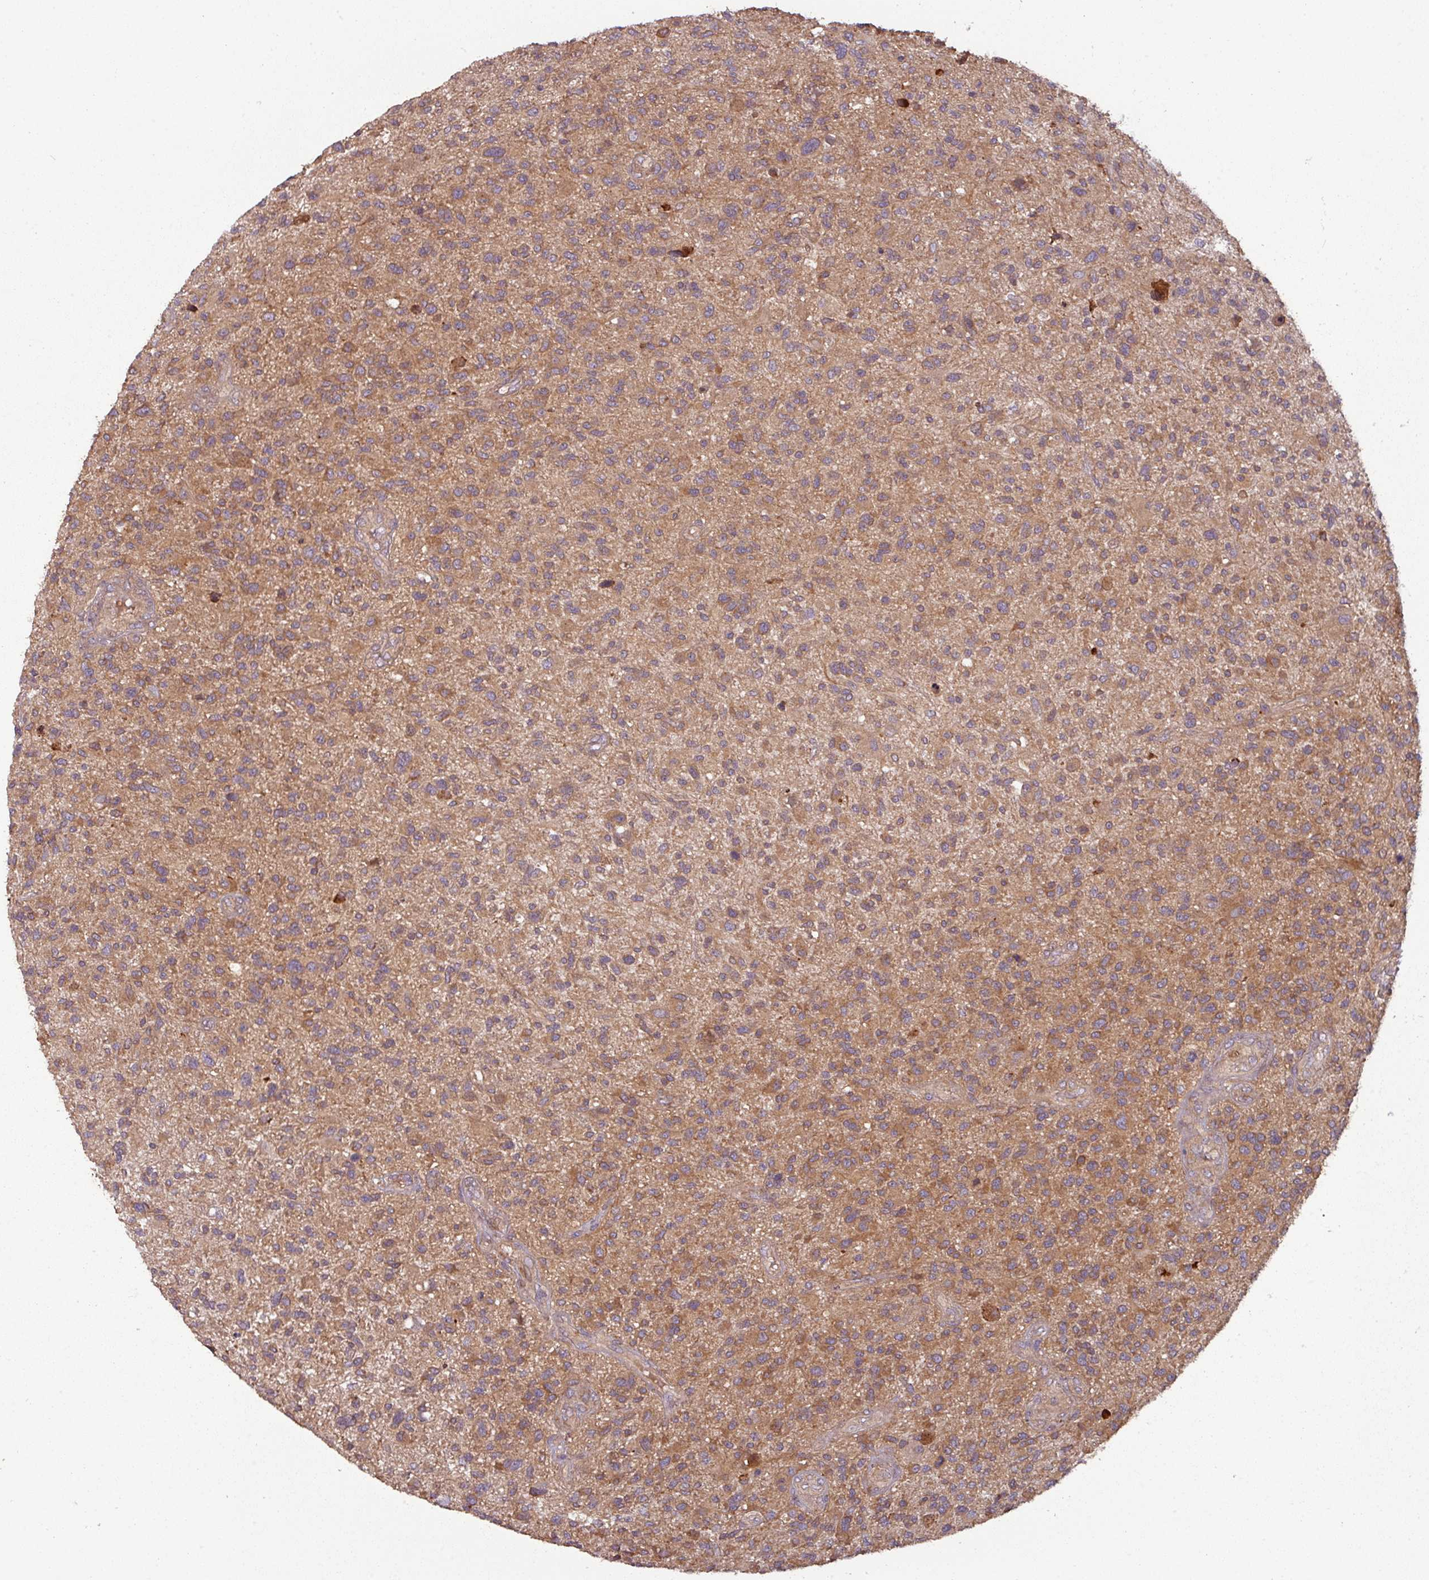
{"staining": {"intensity": "moderate", "quantity": ">75%", "location": "cytoplasmic/membranous"}, "tissue": "glioma", "cell_type": "Tumor cells", "image_type": "cancer", "snomed": [{"axis": "morphology", "description": "Glioma, malignant, High grade"}, {"axis": "topography", "description": "Brain"}], "caption": "Glioma tissue shows moderate cytoplasmic/membranous staining in about >75% of tumor cells, visualized by immunohistochemistry.", "gene": "GSKIP", "patient": {"sex": "male", "age": 47}}